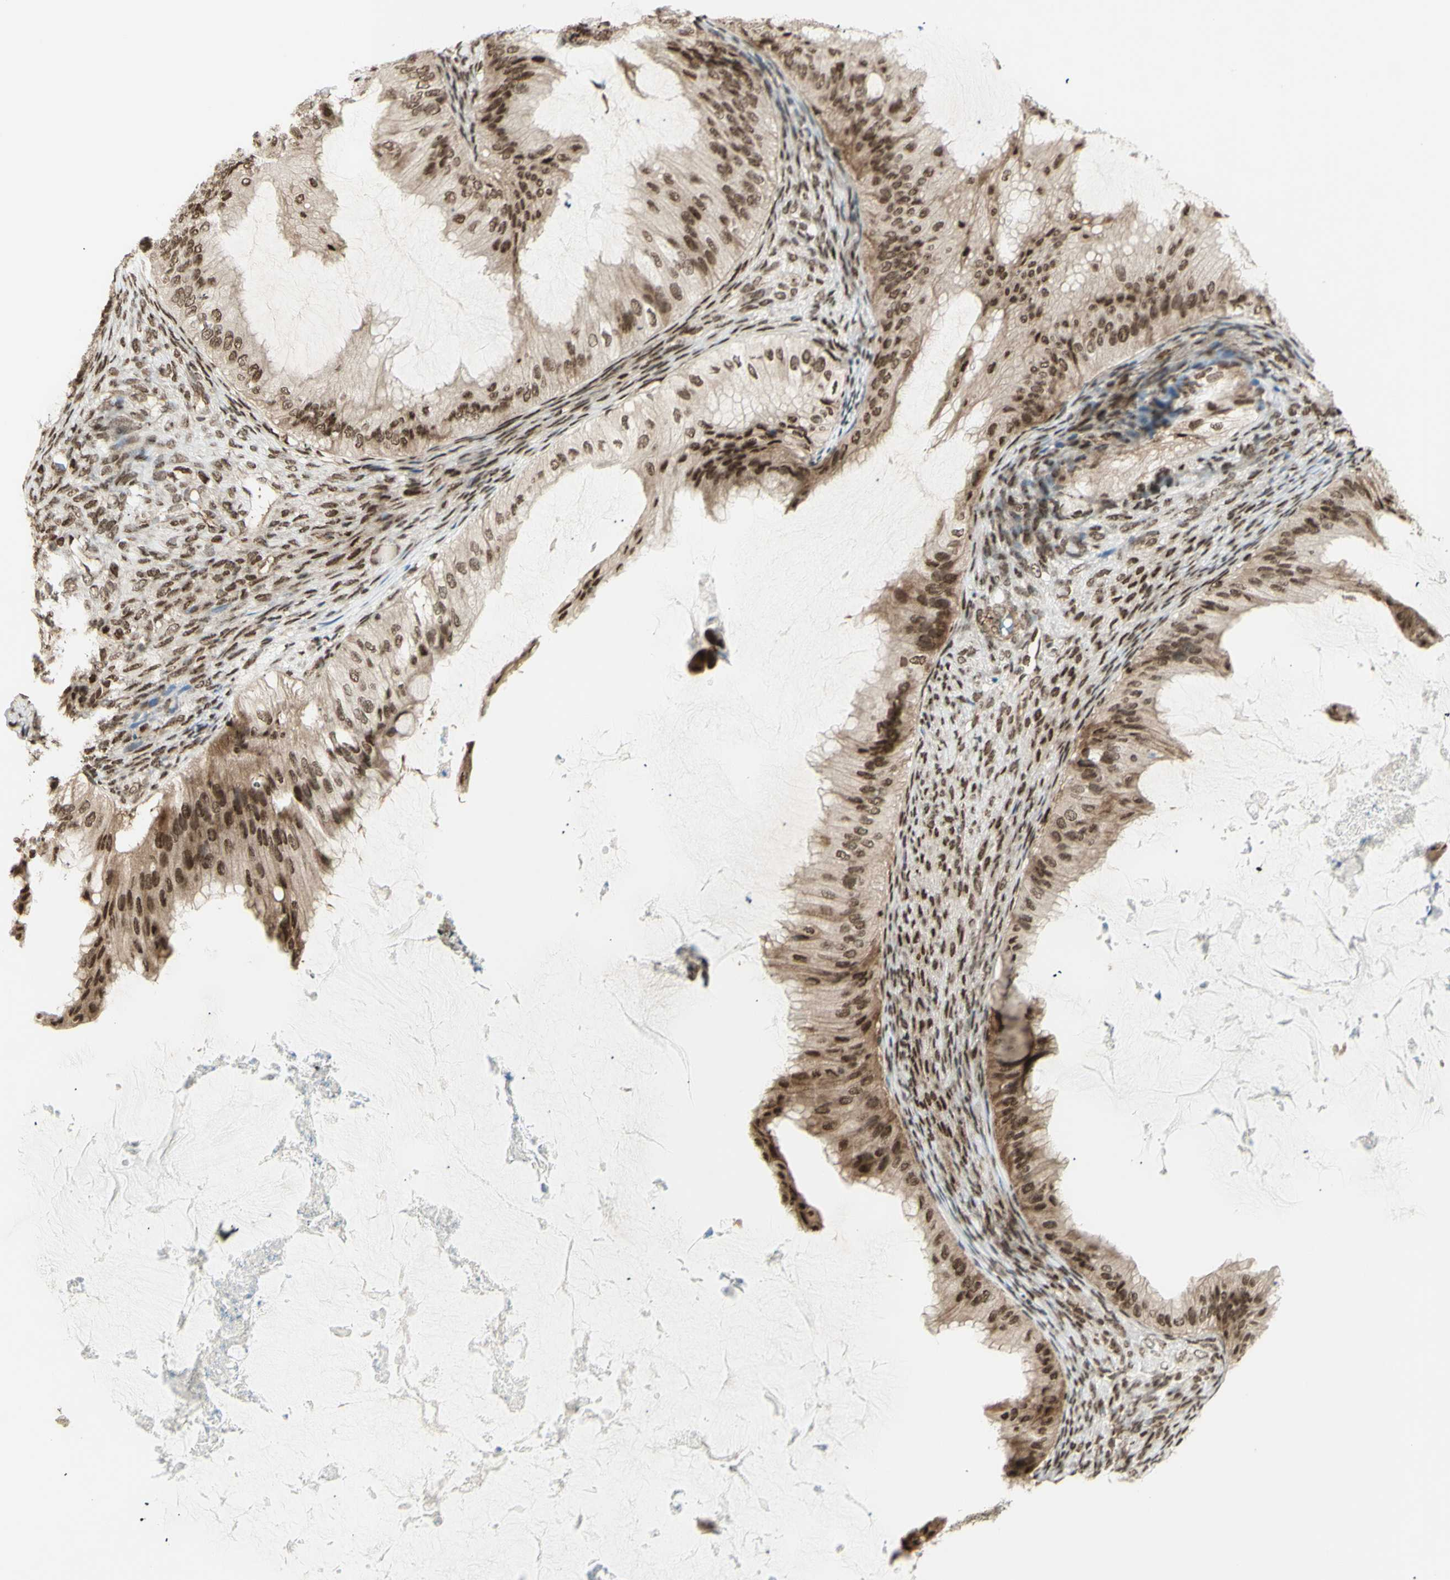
{"staining": {"intensity": "moderate", "quantity": ">75%", "location": "nuclear"}, "tissue": "ovarian cancer", "cell_type": "Tumor cells", "image_type": "cancer", "snomed": [{"axis": "morphology", "description": "Cystadenocarcinoma, mucinous, NOS"}, {"axis": "topography", "description": "Ovary"}], "caption": "Protein staining of ovarian mucinous cystadenocarcinoma tissue exhibits moderate nuclear positivity in approximately >75% of tumor cells. (IHC, brightfield microscopy, high magnification).", "gene": "ZMYM6", "patient": {"sex": "female", "age": 61}}